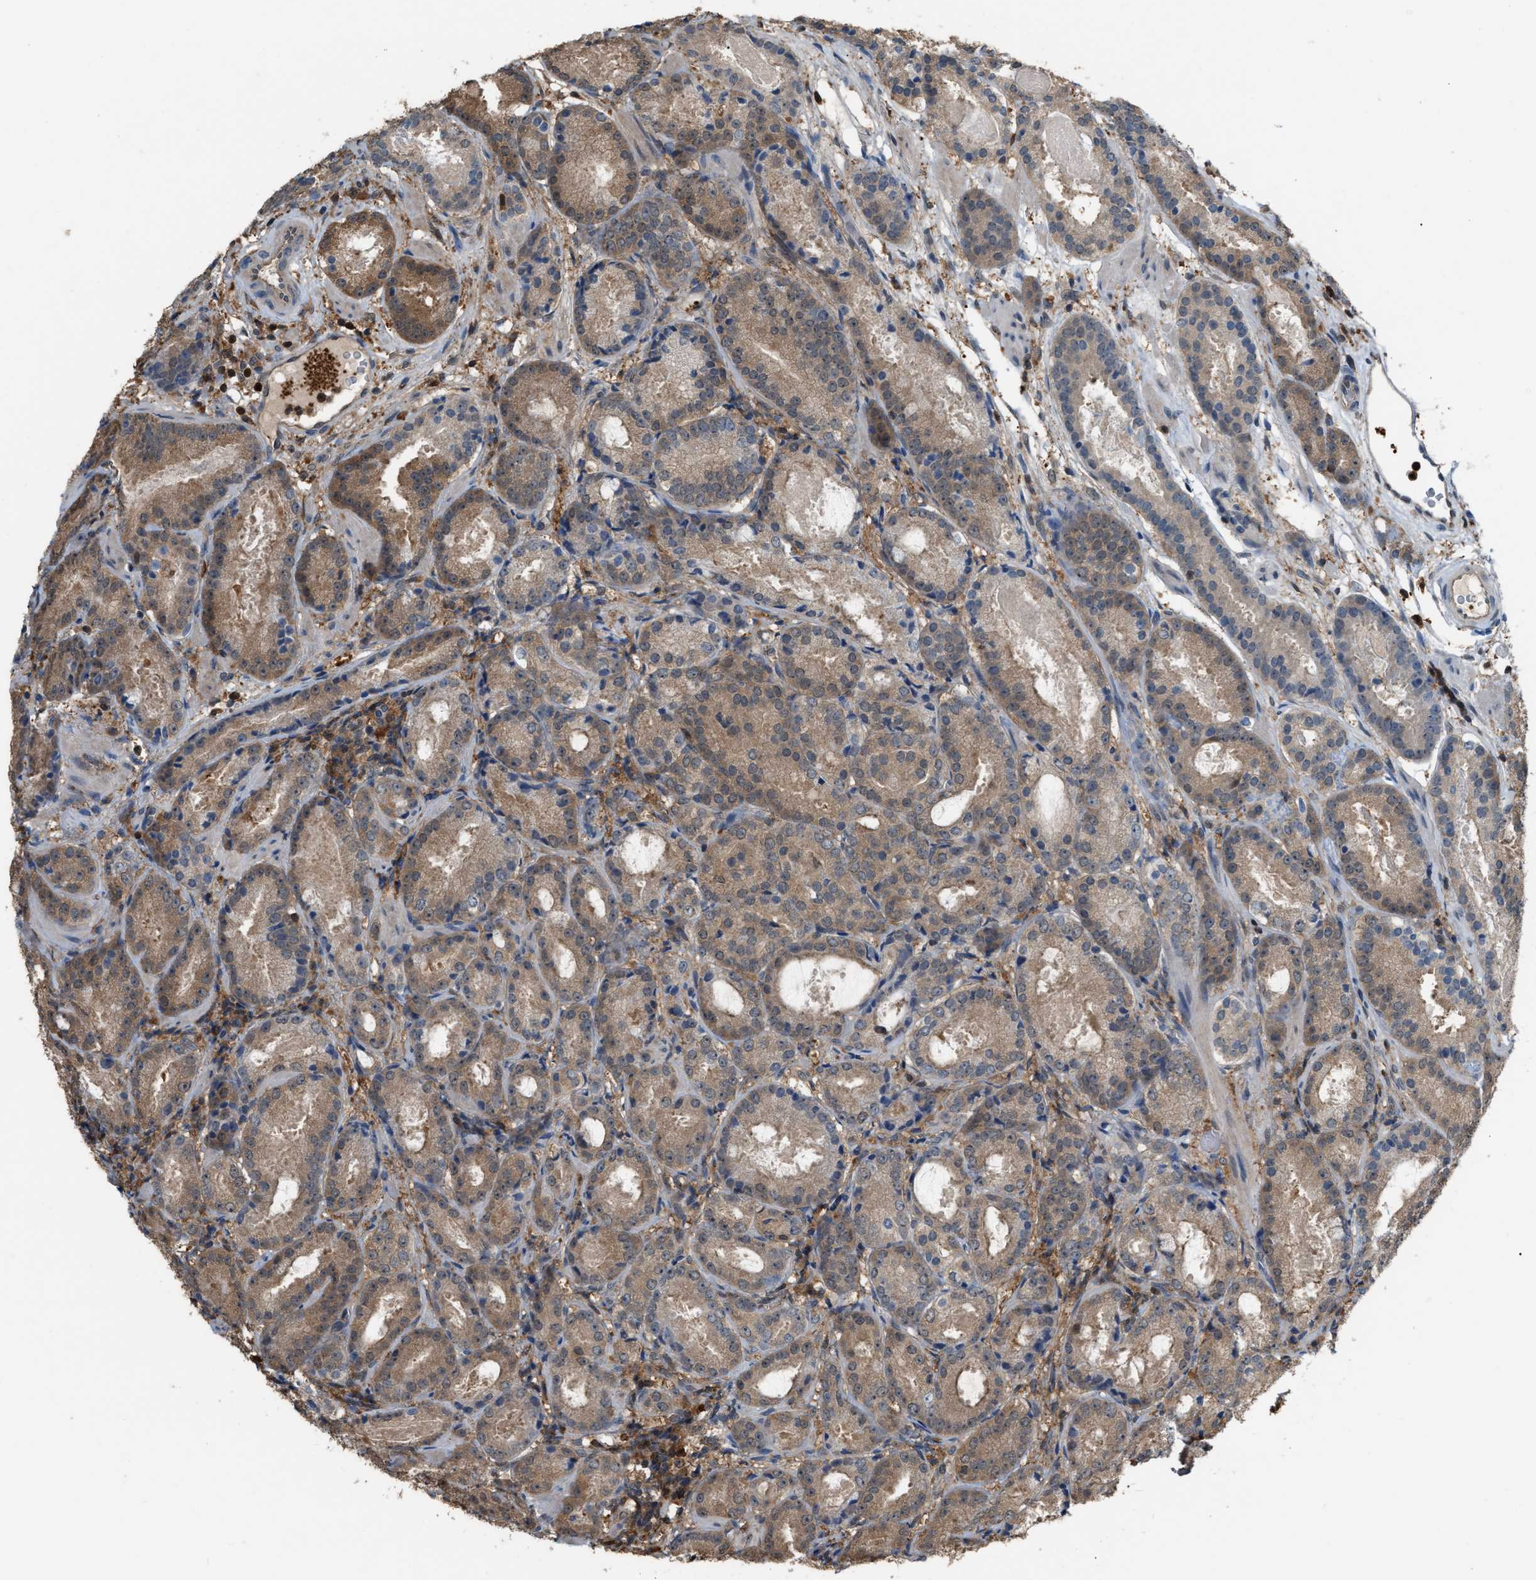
{"staining": {"intensity": "moderate", "quantity": ">75%", "location": "cytoplasmic/membranous"}, "tissue": "prostate cancer", "cell_type": "Tumor cells", "image_type": "cancer", "snomed": [{"axis": "morphology", "description": "Adenocarcinoma, Low grade"}, {"axis": "topography", "description": "Prostate"}], "caption": "There is medium levels of moderate cytoplasmic/membranous expression in tumor cells of prostate adenocarcinoma (low-grade), as demonstrated by immunohistochemical staining (brown color).", "gene": "MTPN", "patient": {"sex": "male", "age": 69}}